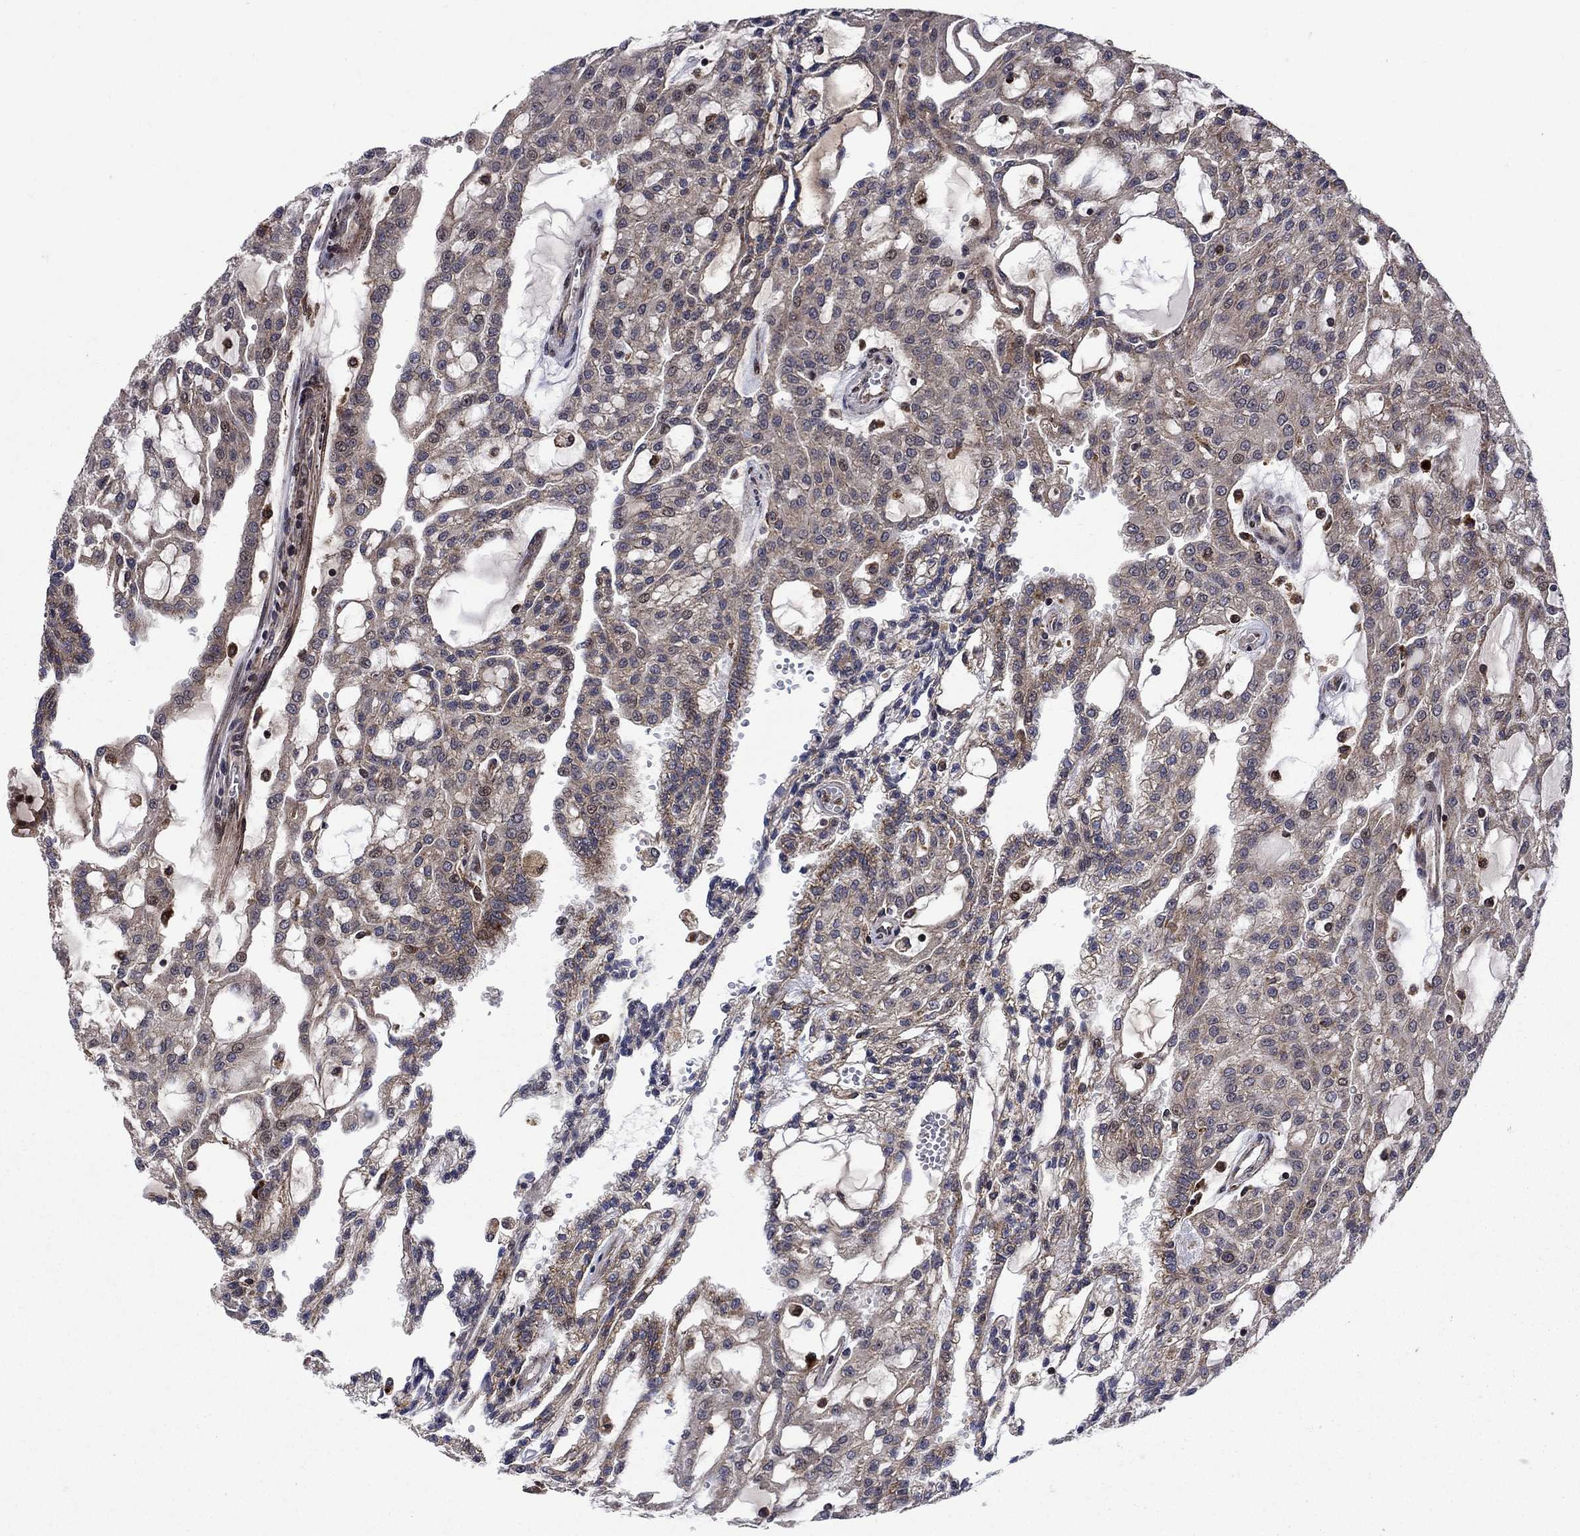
{"staining": {"intensity": "moderate", "quantity": "<25%", "location": "cytoplasmic/membranous,nuclear"}, "tissue": "renal cancer", "cell_type": "Tumor cells", "image_type": "cancer", "snomed": [{"axis": "morphology", "description": "Adenocarcinoma, NOS"}, {"axis": "topography", "description": "Kidney"}], "caption": "This photomicrograph displays renal cancer (adenocarcinoma) stained with IHC to label a protein in brown. The cytoplasmic/membranous and nuclear of tumor cells show moderate positivity for the protein. Nuclei are counter-stained blue.", "gene": "AGTPBP1", "patient": {"sex": "male", "age": 63}}